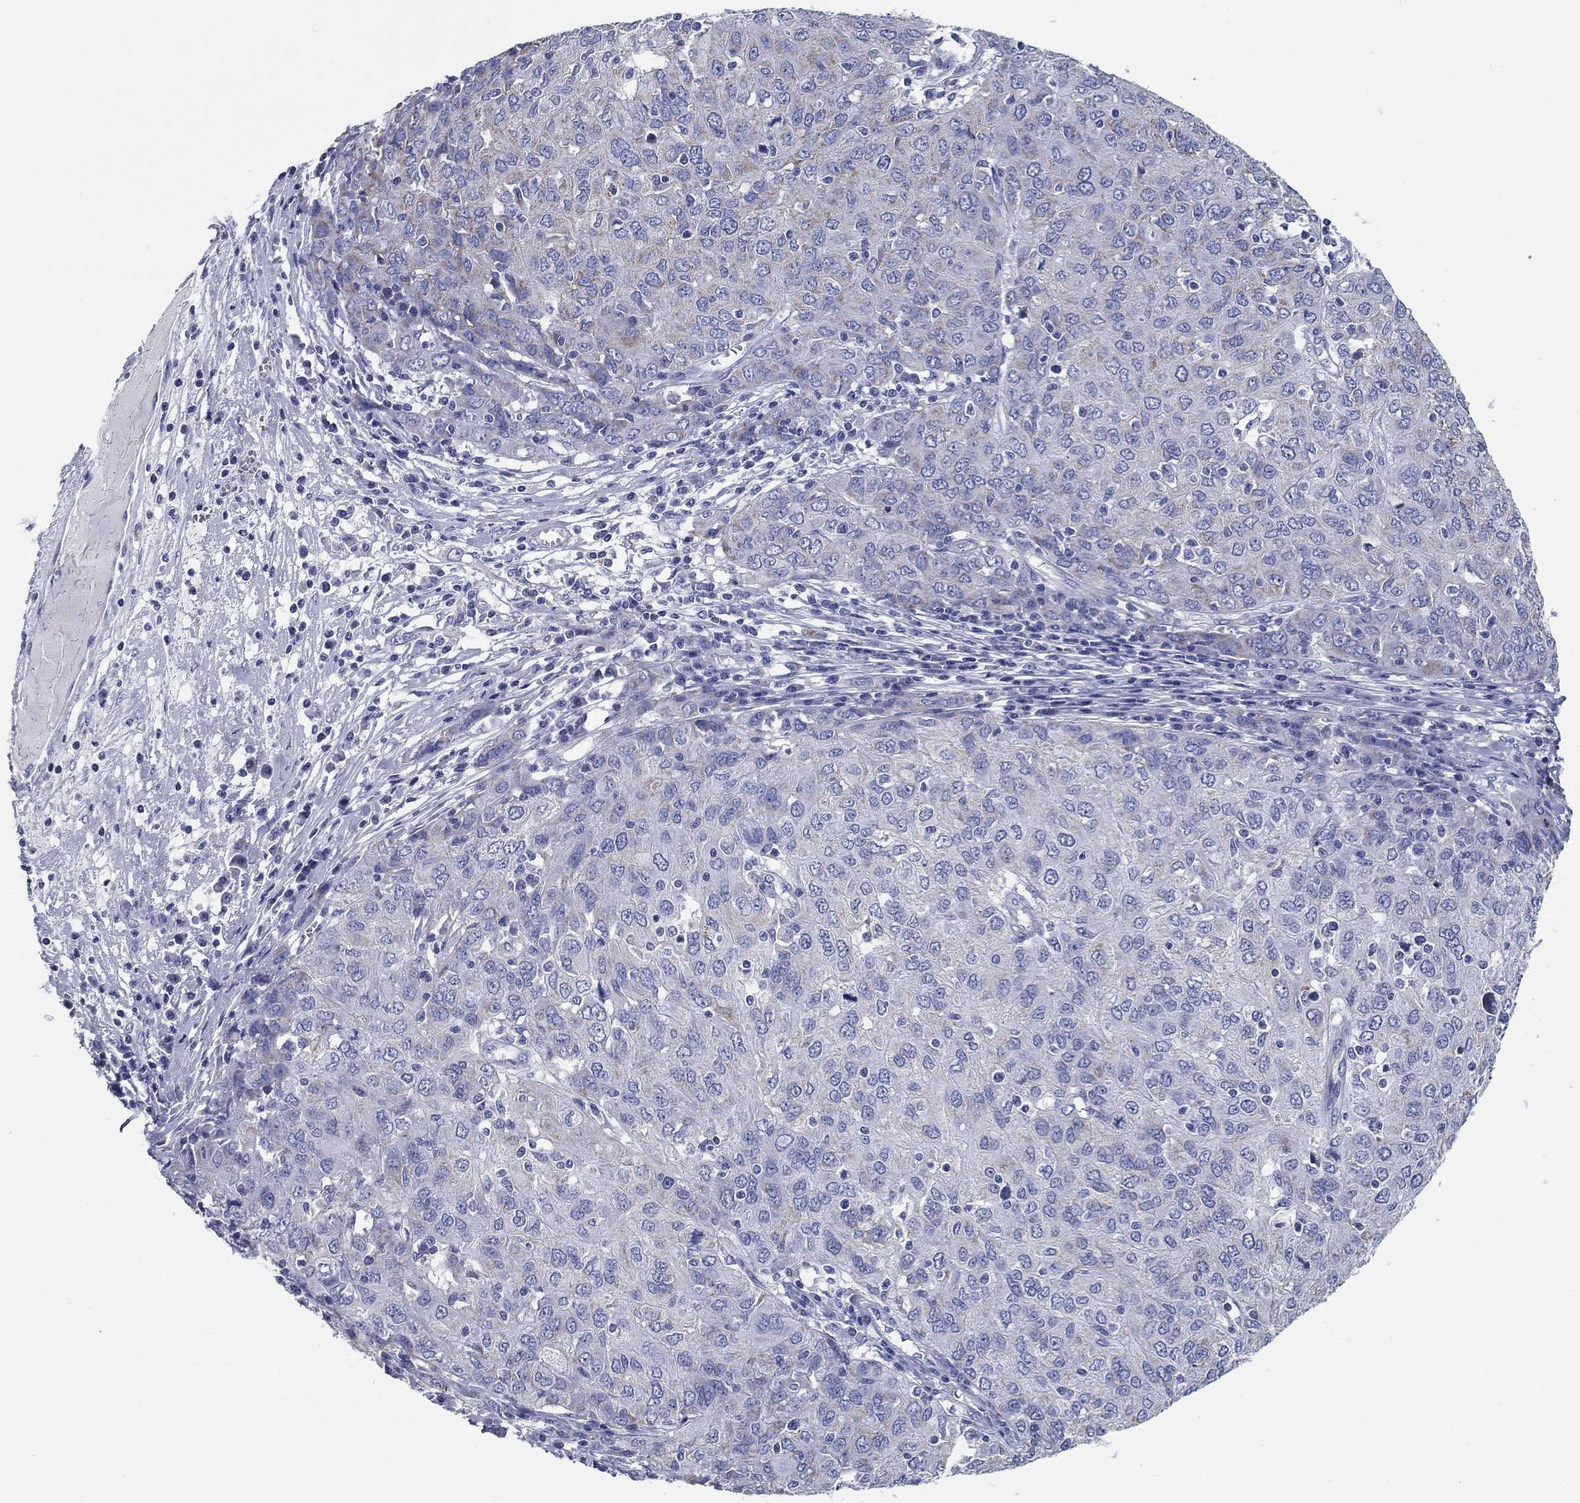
{"staining": {"intensity": "negative", "quantity": "none", "location": "none"}, "tissue": "ovarian cancer", "cell_type": "Tumor cells", "image_type": "cancer", "snomed": [{"axis": "morphology", "description": "Carcinoma, endometroid"}, {"axis": "topography", "description": "Ovary"}], "caption": "Immunohistochemical staining of human ovarian cancer (endometroid carcinoma) demonstrates no significant expression in tumor cells.", "gene": "UPB1", "patient": {"sex": "female", "age": 50}}